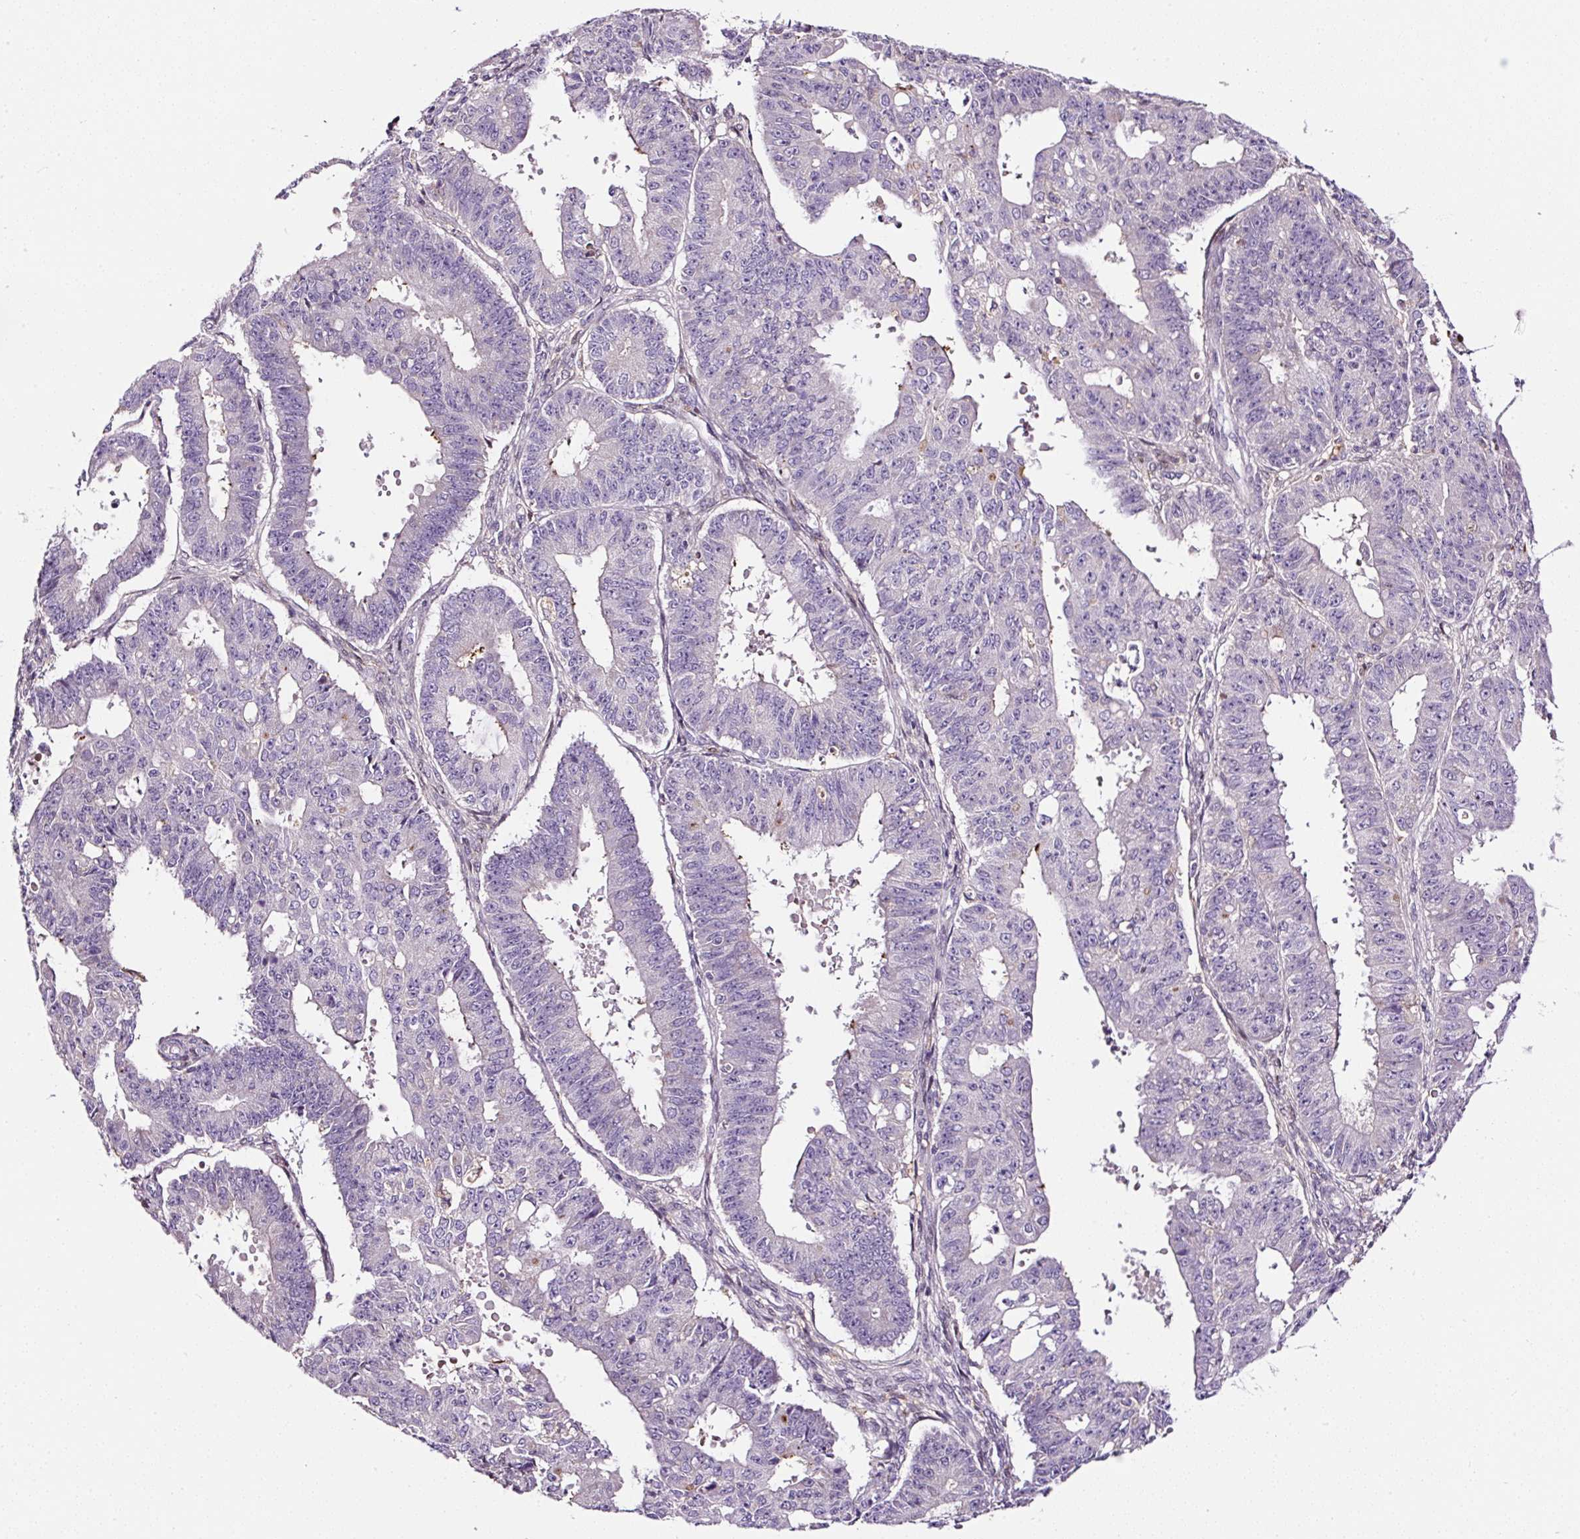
{"staining": {"intensity": "negative", "quantity": "none", "location": "none"}, "tissue": "ovarian cancer", "cell_type": "Tumor cells", "image_type": "cancer", "snomed": [{"axis": "morphology", "description": "Carcinoma, endometroid"}, {"axis": "topography", "description": "Appendix"}, {"axis": "topography", "description": "Ovary"}], "caption": "DAB (3,3'-diaminobenzidine) immunohistochemical staining of human endometroid carcinoma (ovarian) reveals no significant positivity in tumor cells.", "gene": "LRRC24", "patient": {"sex": "female", "age": 42}}